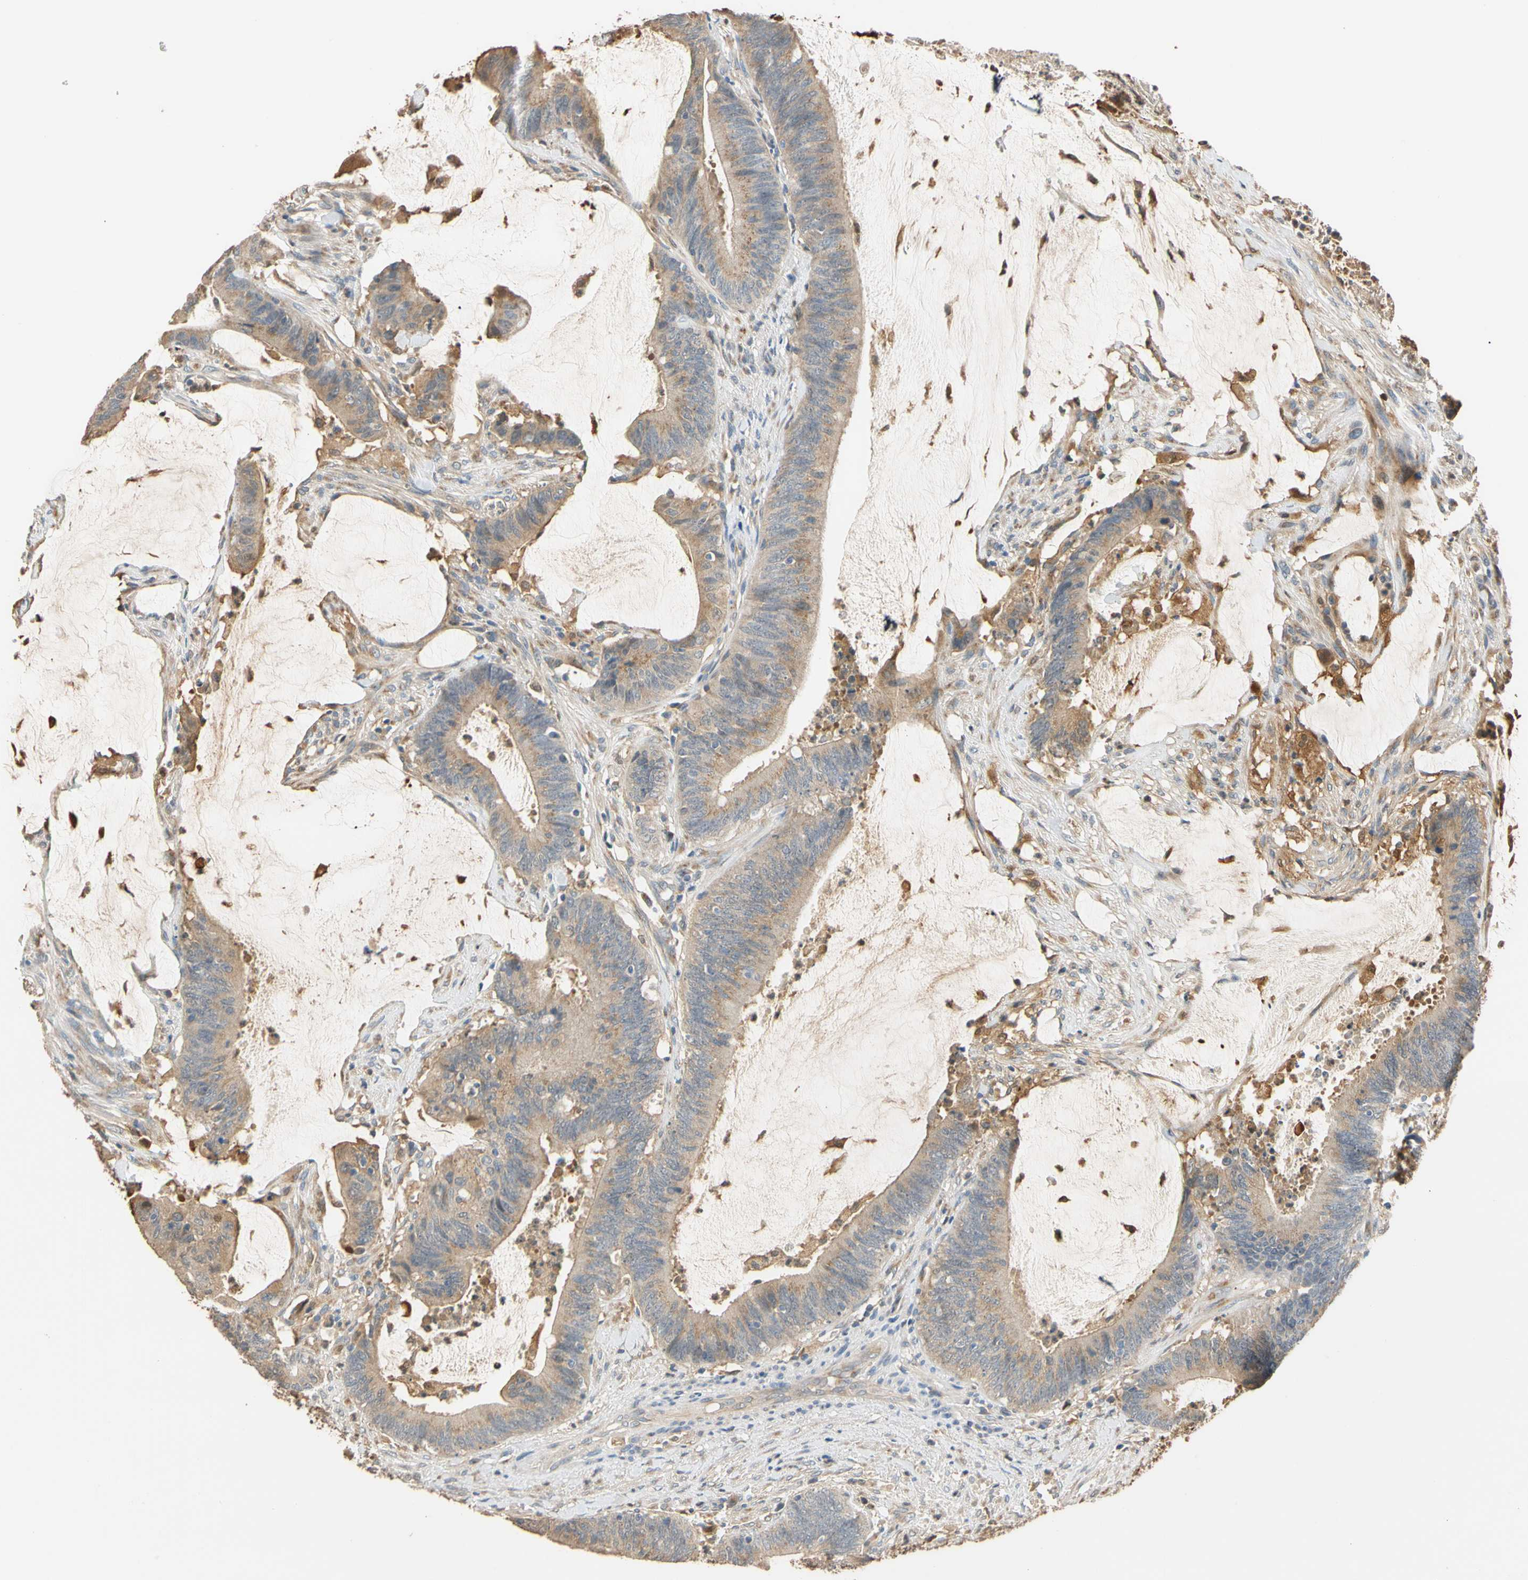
{"staining": {"intensity": "weak", "quantity": ">75%", "location": "cytoplasmic/membranous"}, "tissue": "colorectal cancer", "cell_type": "Tumor cells", "image_type": "cancer", "snomed": [{"axis": "morphology", "description": "Adenocarcinoma, NOS"}, {"axis": "topography", "description": "Rectum"}], "caption": "The immunohistochemical stain shows weak cytoplasmic/membranous staining in tumor cells of adenocarcinoma (colorectal) tissue. (DAB (3,3'-diaminobenzidine) IHC with brightfield microscopy, high magnification).", "gene": "GPSM2", "patient": {"sex": "female", "age": 66}}